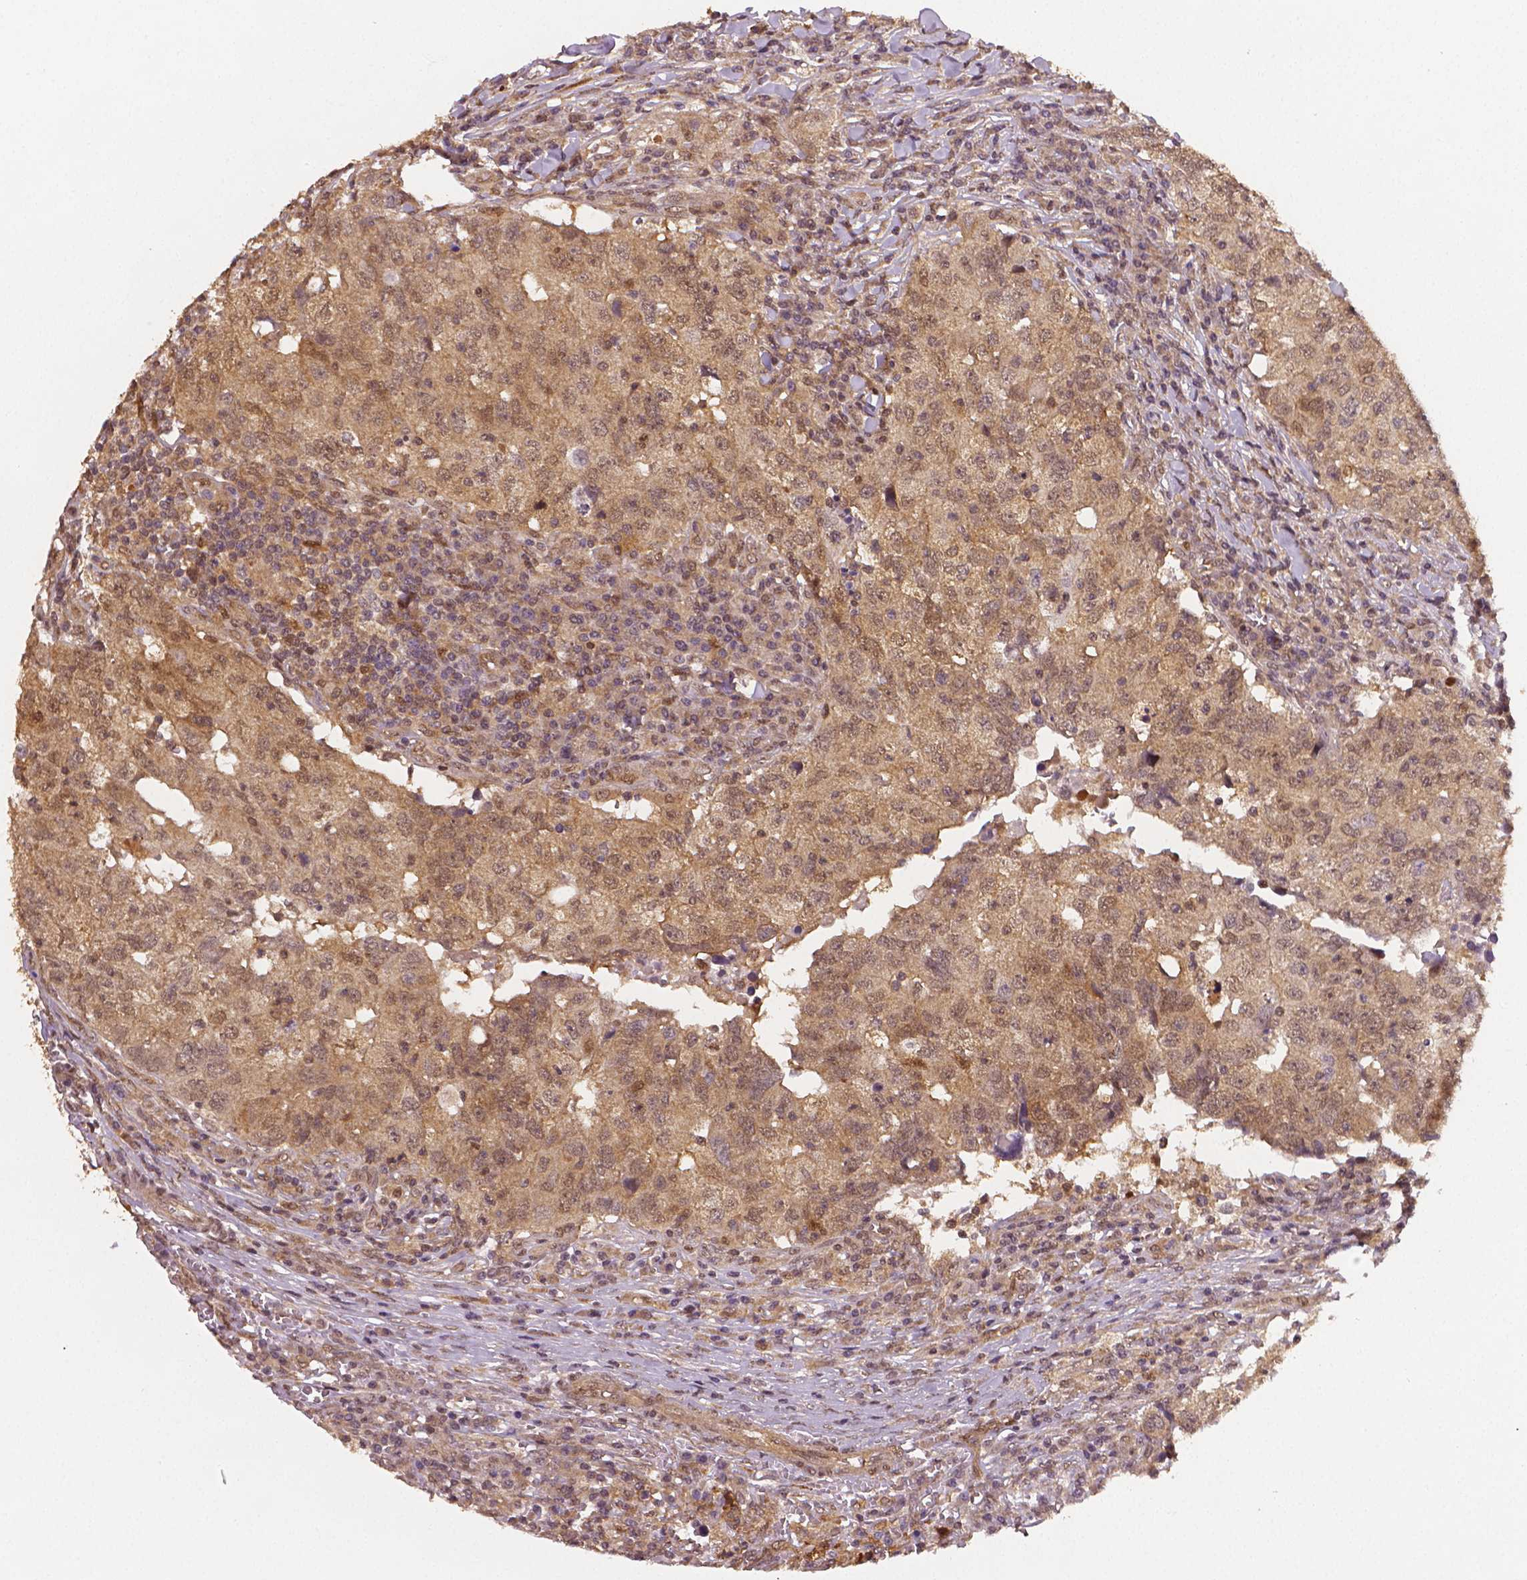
{"staining": {"intensity": "weak", "quantity": "25%-75%", "location": "cytoplasmic/membranous"}, "tissue": "breast cancer", "cell_type": "Tumor cells", "image_type": "cancer", "snomed": [{"axis": "morphology", "description": "Duct carcinoma"}, {"axis": "topography", "description": "Breast"}], "caption": "Human breast intraductal carcinoma stained with a brown dye exhibits weak cytoplasmic/membranous positive staining in approximately 25%-75% of tumor cells.", "gene": "STAT3", "patient": {"sex": "female", "age": 30}}